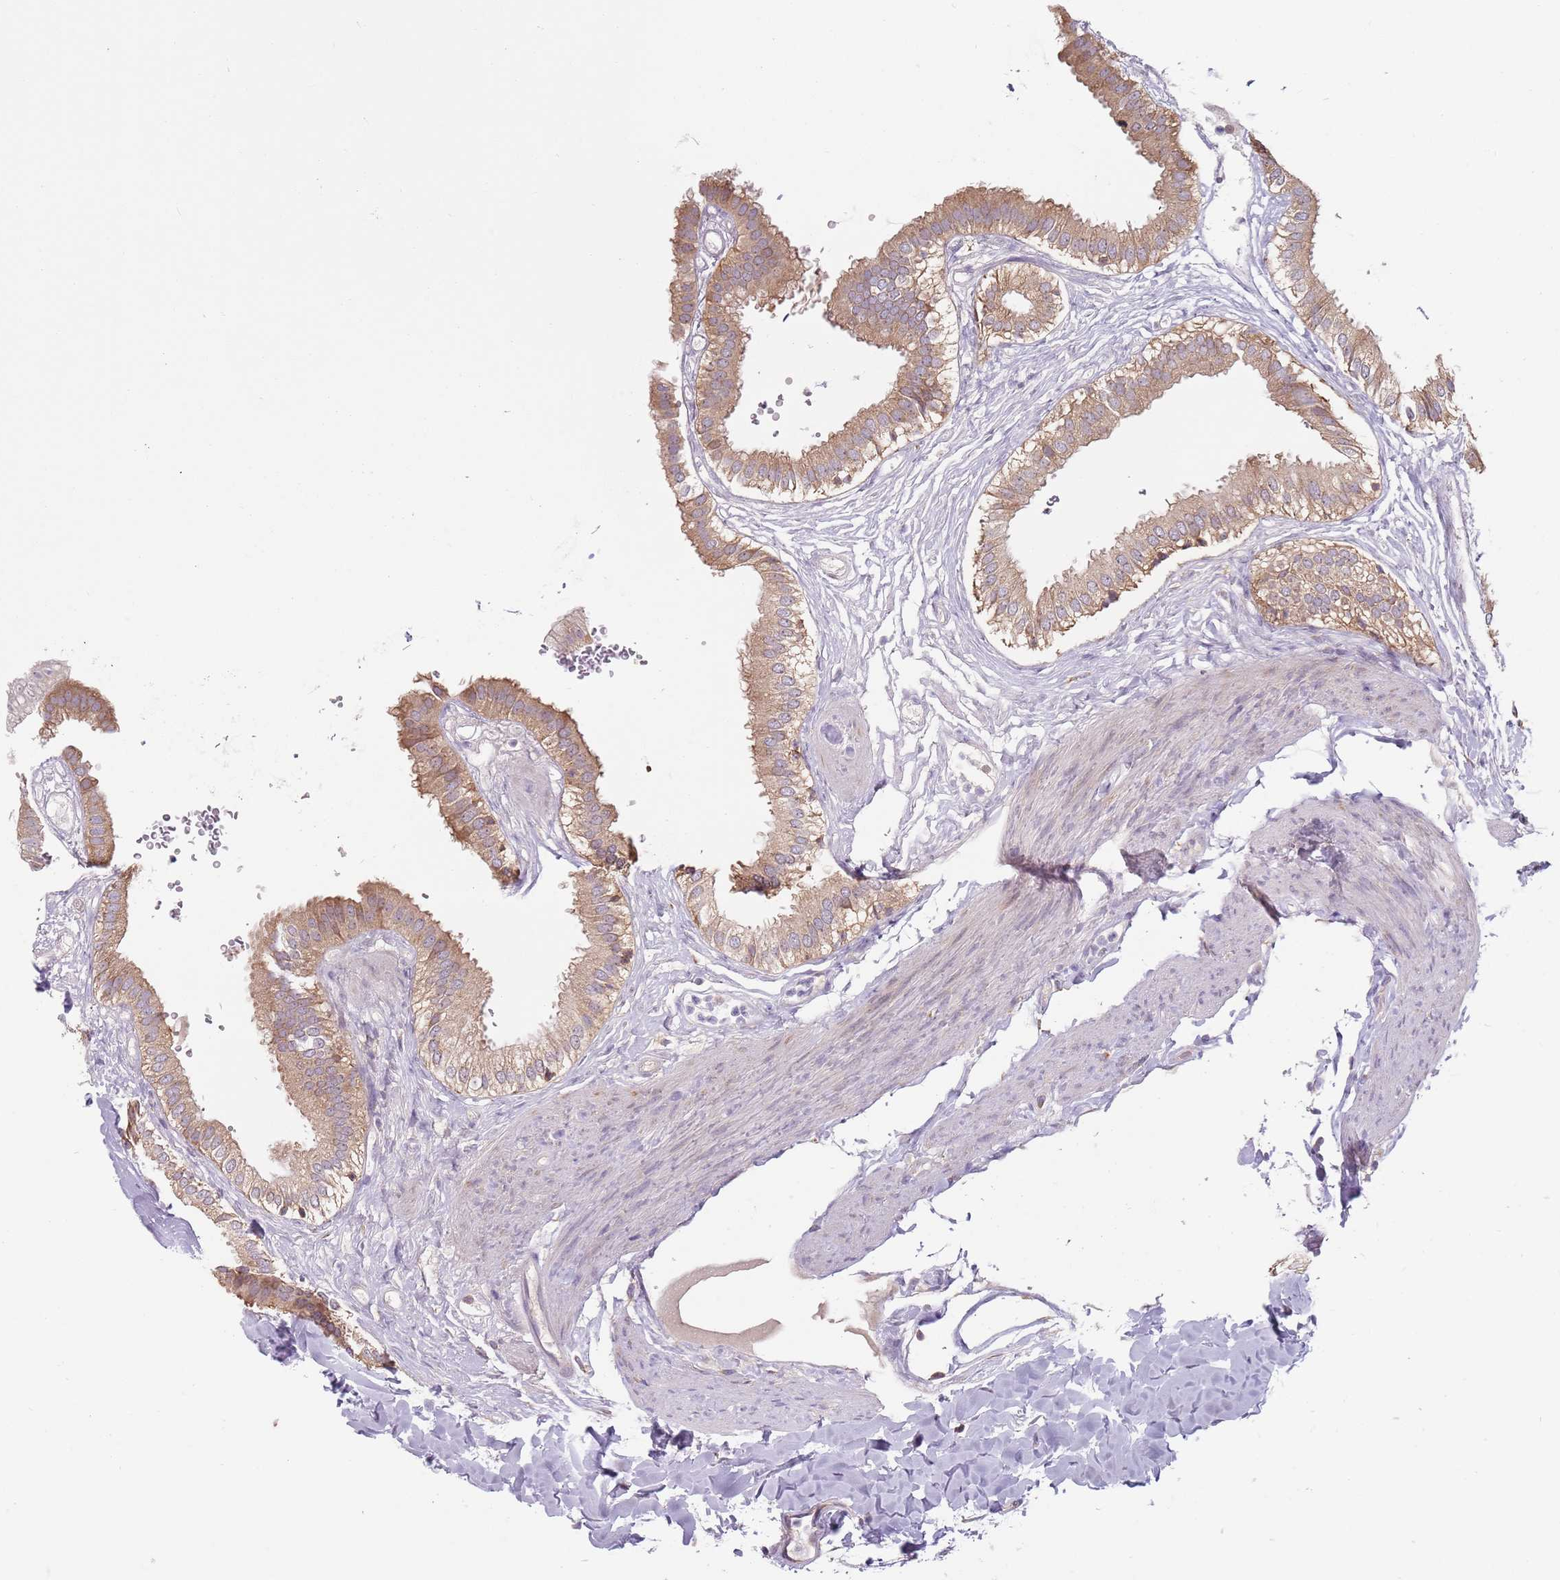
{"staining": {"intensity": "moderate", "quantity": "25%-75%", "location": "cytoplasmic/membranous"}, "tissue": "gallbladder", "cell_type": "Glandular cells", "image_type": "normal", "snomed": [{"axis": "morphology", "description": "Normal tissue, NOS"}, {"axis": "topography", "description": "Gallbladder"}], "caption": "A brown stain highlights moderate cytoplasmic/membranous positivity of a protein in glandular cells of normal human gallbladder. Using DAB (brown) and hematoxylin (blue) stains, captured at high magnification using brightfield microscopy.", "gene": "RPL17", "patient": {"sex": "female", "age": 61}}